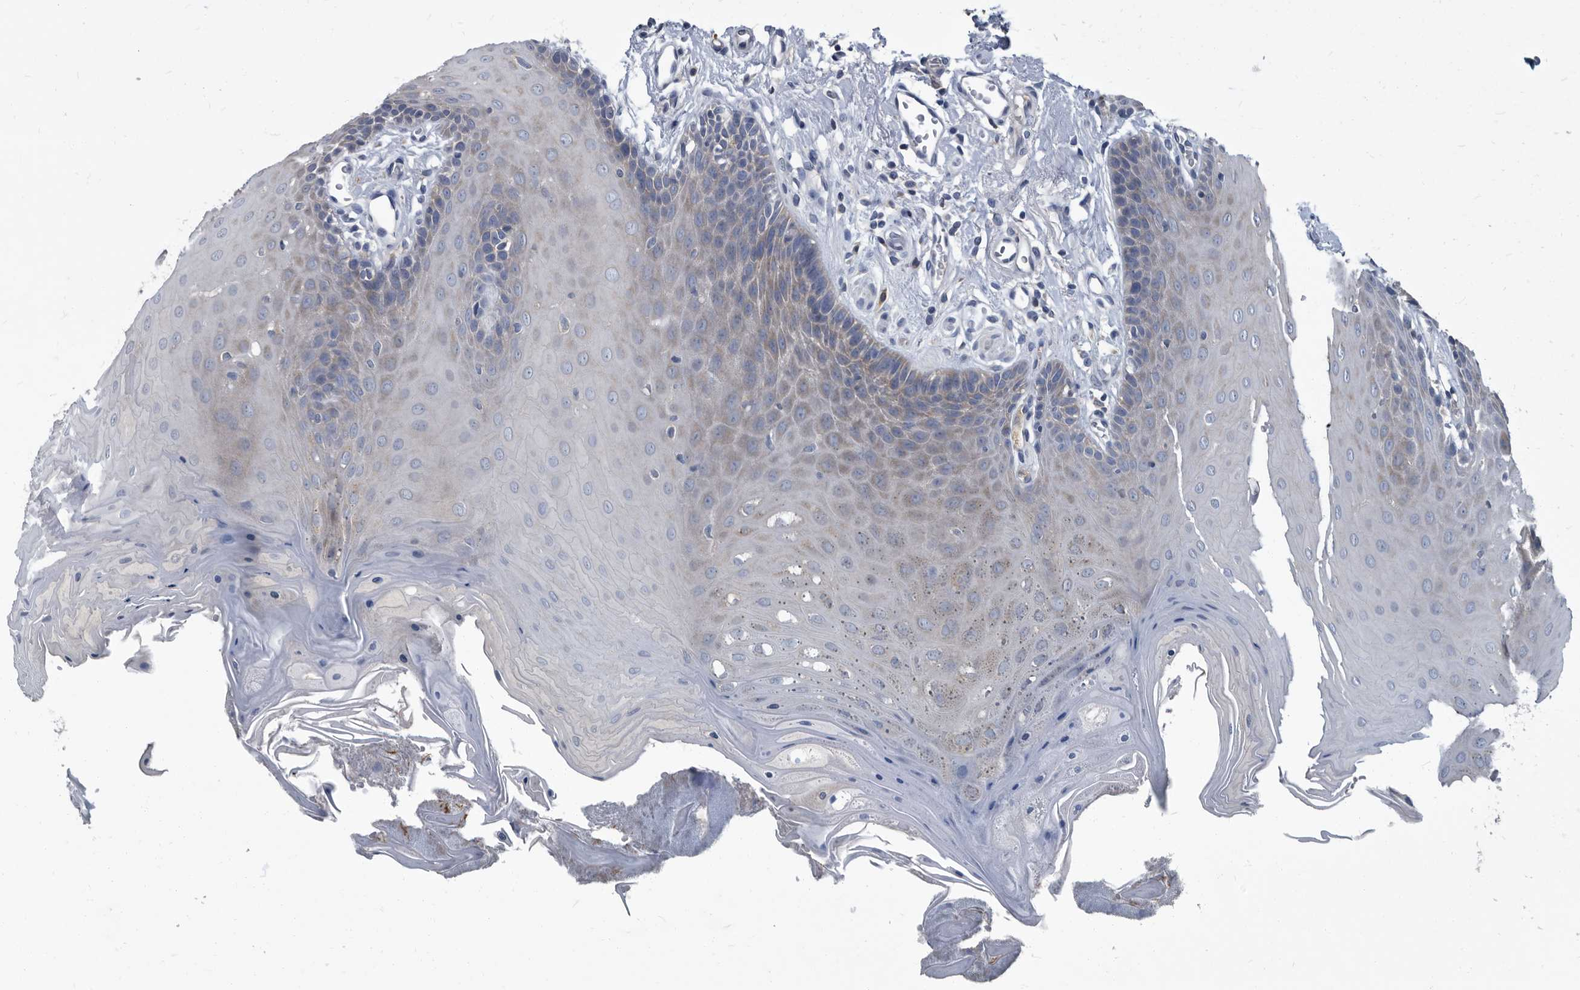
{"staining": {"intensity": "weak", "quantity": "<25%", "location": "nuclear"}, "tissue": "oral mucosa", "cell_type": "Squamous epithelial cells", "image_type": "normal", "snomed": [{"axis": "morphology", "description": "Normal tissue, NOS"}, {"axis": "morphology", "description": "Squamous cell carcinoma, NOS"}, {"axis": "topography", "description": "Skeletal muscle"}, {"axis": "topography", "description": "Oral tissue"}, {"axis": "topography", "description": "Salivary gland"}, {"axis": "topography", "description": "Head-Neck"}], "caption": "Immunohistochemistry (IHC) image of normal oral mucosa: human oral mucosa stained with DAB reveals no significant protein expression in squamous epithelial cells.", "gene": "CDV3", "patient": {"sex": "male", "age": 54}}